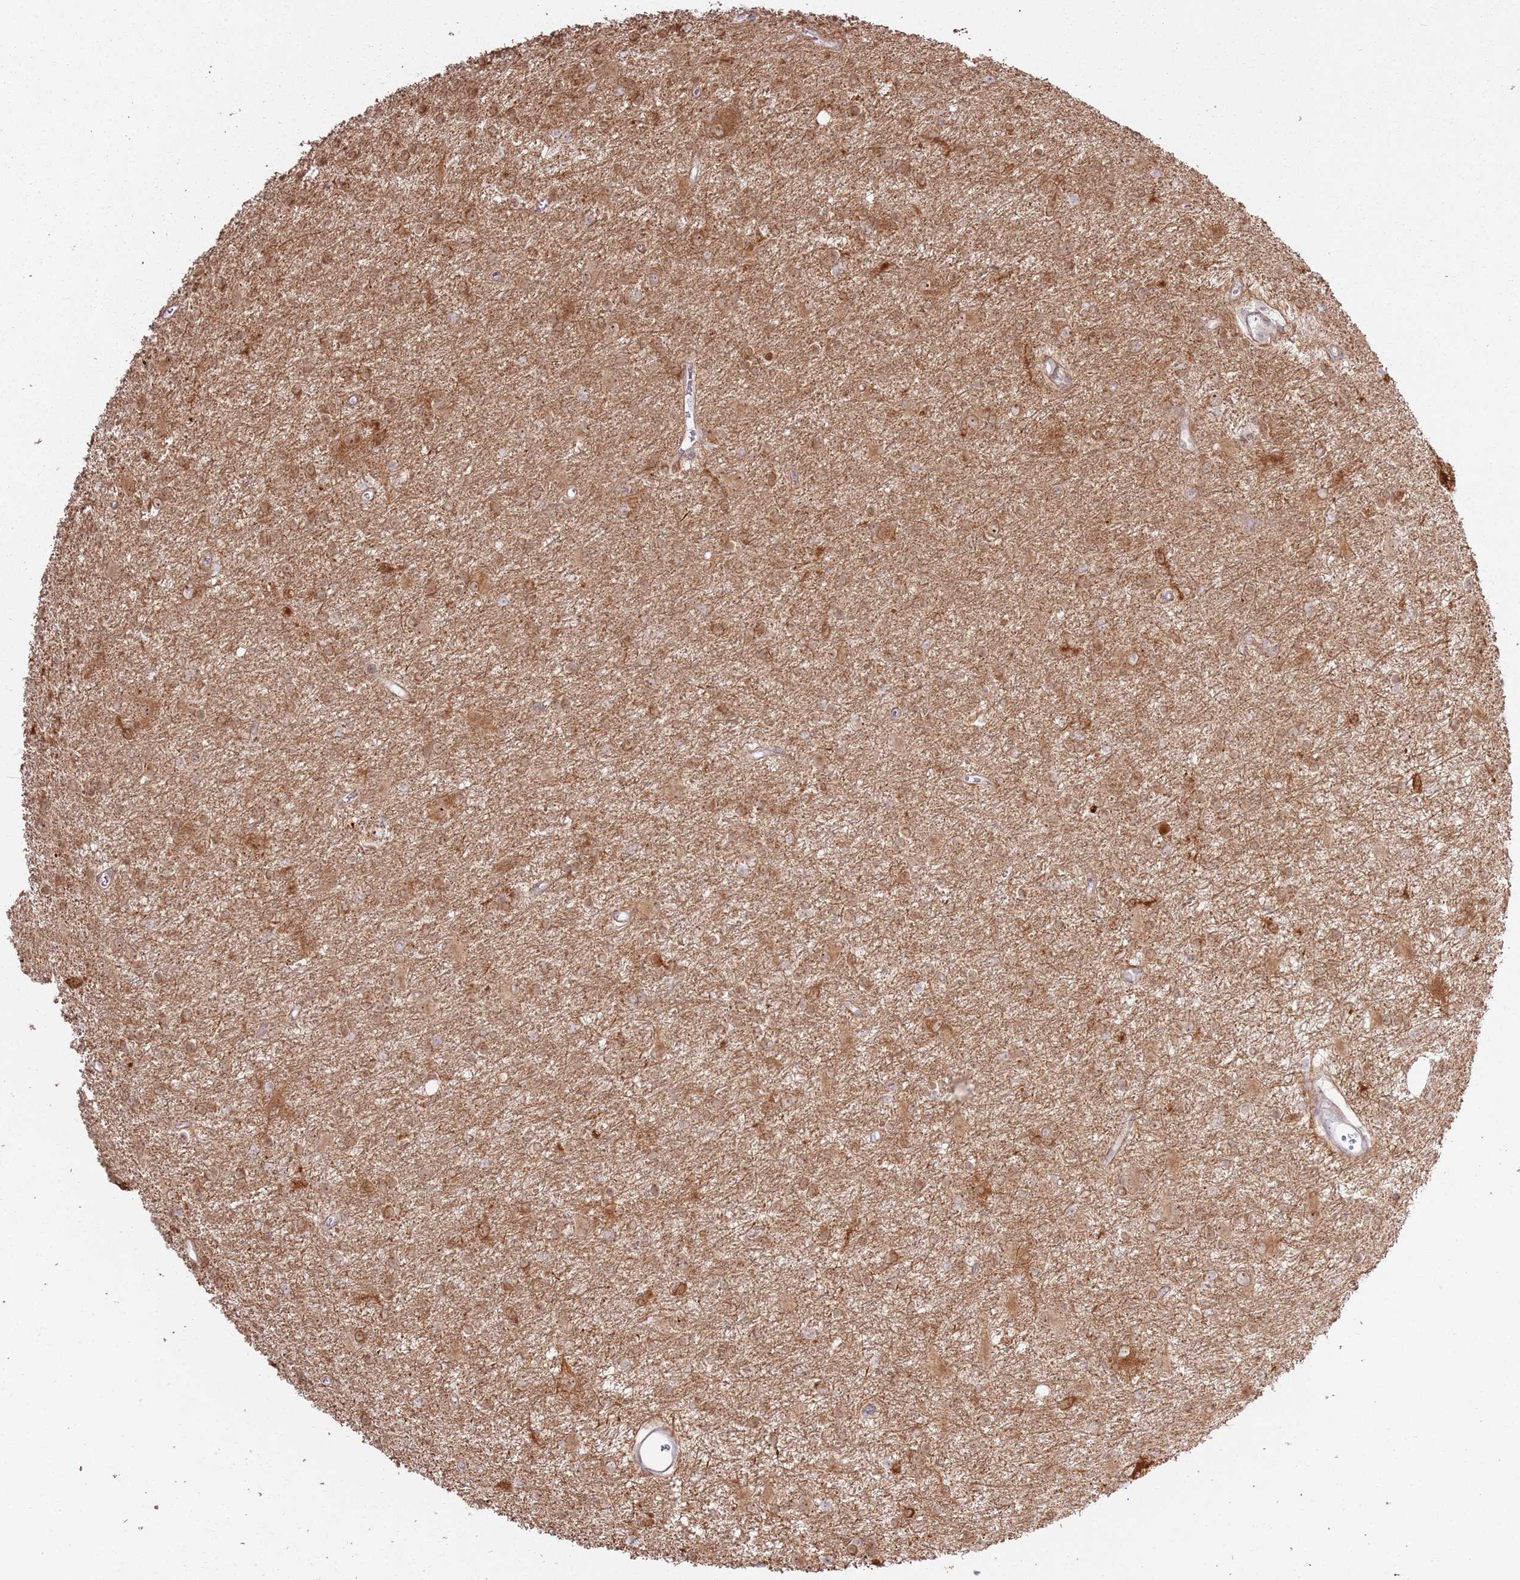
{"staining": {"intensity": "moderate", "quantity": ">75%", "location": "cytoplasmic/membranous,nuclear"}, "tissue": "glioma", "cell_type": "Tumor cells", "image_type": "cancer", "snomed": [{"axis": "morphology", "description": "Glioma, malignant, High grade"}, {"axis": "topography", "description": "Brain"}], "caption": "Tumor cells show medium levels of moderate cytoplasmic/membranous and nuclear positivity in about >75% of cells in human glioma.", "gene": "CNPY1", "patient": {"sex": "female", "age": 50}}